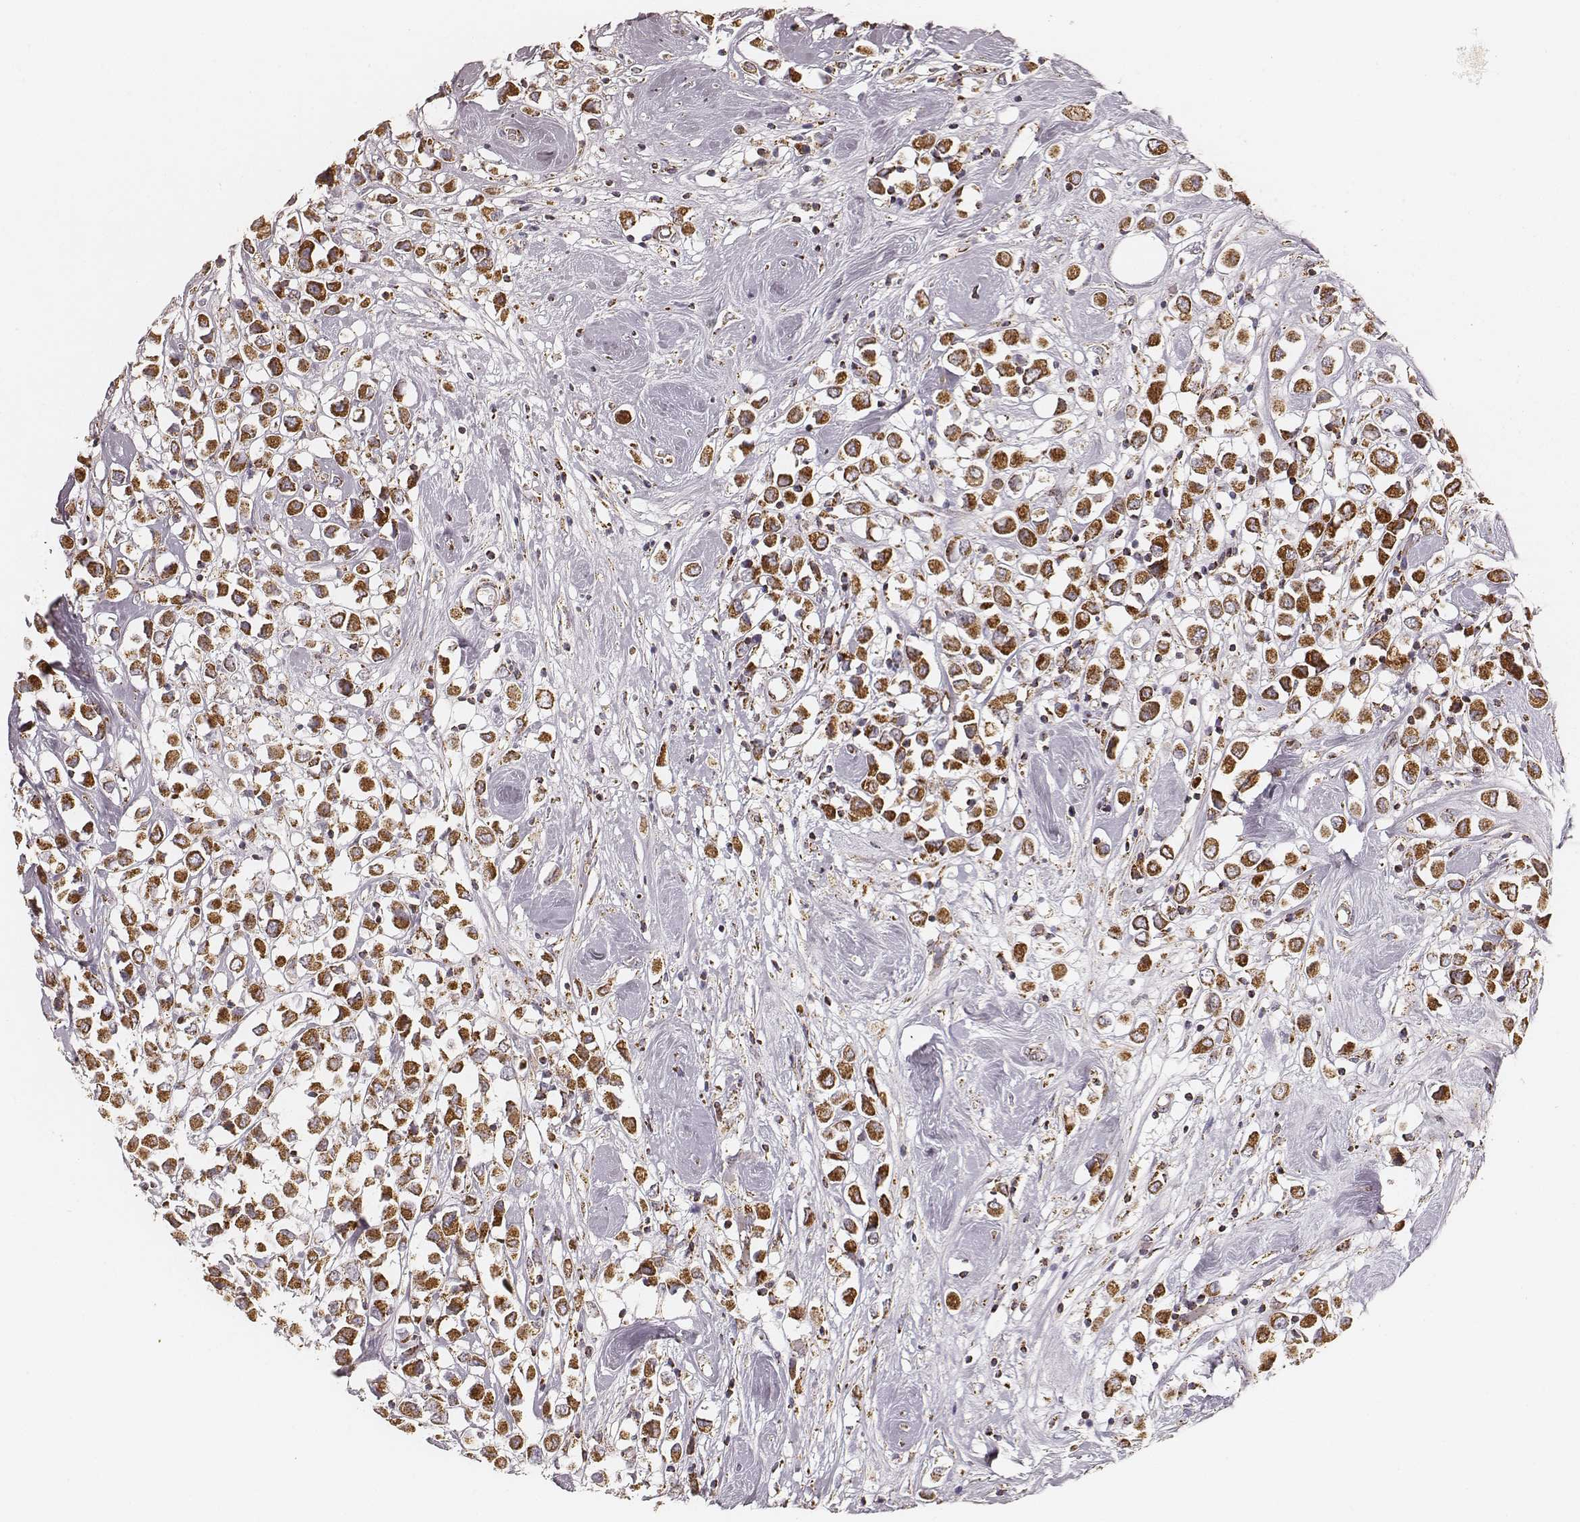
{"staining": {"intensity": "strong", "quantity": ">75%", "location": "cytoplasmic/membranous"}, "tissue": "breast cancer", "cell_type": "Tumor cells", "image_type": "cancer", "snomed": [{"axis": "morphology", "description": "Duct carcinoma"}, {"axis": "topography", "description": "Breast"}], "caption": "Immunohistochemistry (IHC) staining of breast infiltrating ductal carcinoma, which exhibits high levels of strong cytoplasmic/membranous expression in approximately >75% of tumor cells indicating strong cytoplasmic/membranous protein positivity. The staining was performed using DAB (3,3'-diaminobenzidine) (brown) for protein detection and nuclei were counterstained in hematoxylin (blue).", "gene": "CS", "patient": {"sex": "female", "age": 61}}